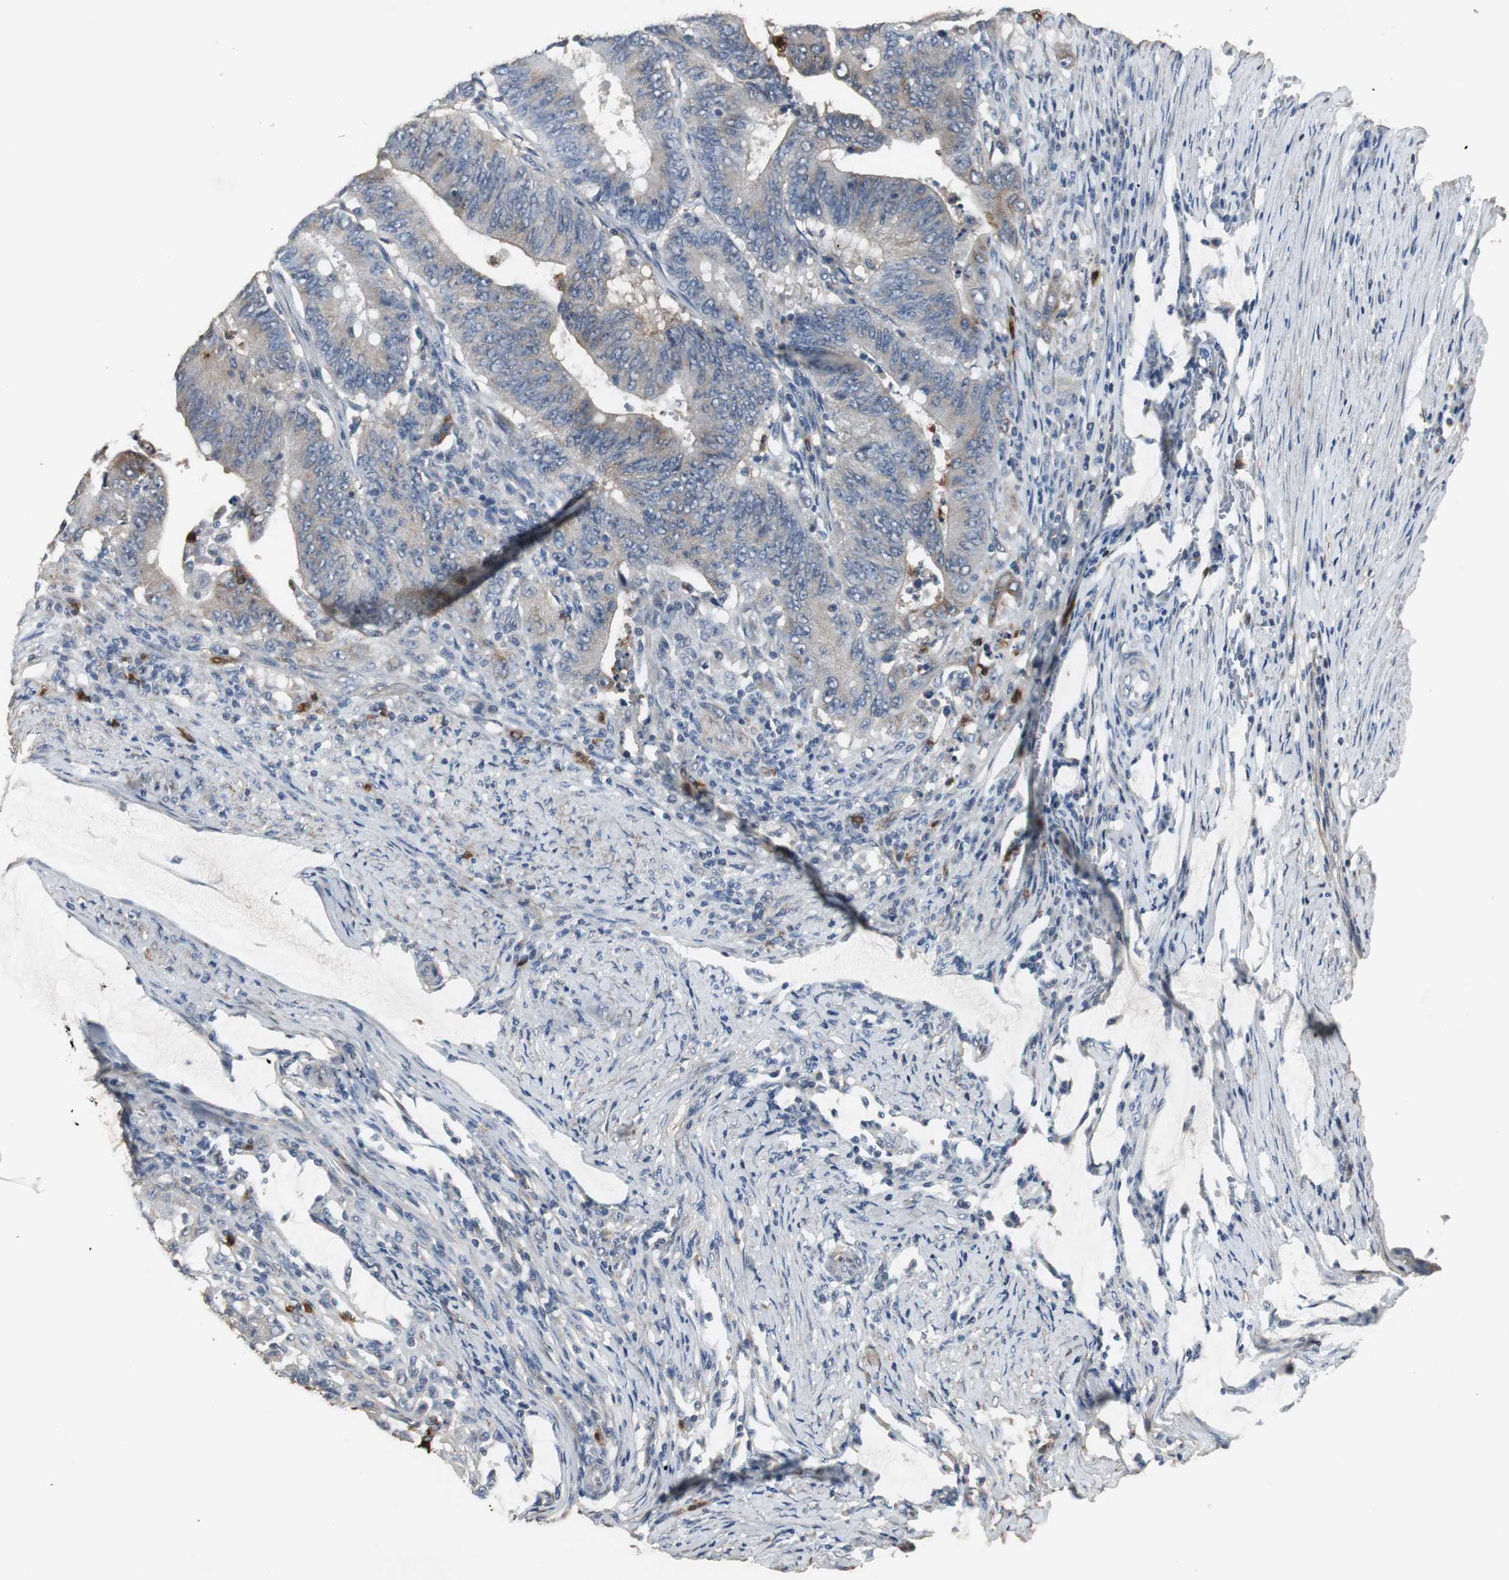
{"staining": {"intensity": "weak", "quantity": "25%-75%", "location": "cytoplasmic/membranous"}, "tissue": "colorectal cancer", "cell_type": "Tumor cells", "image_type": "cancer", "snomed": [{"axis": "morphology", "description": "Adenocarcinoma, NOS"}, {"axis": "topography", "description": "Colon"}], "caption": "A brown stain shows weak cytoplasmic/membranous expression of a protein in colorectal cancer (adenocarcinoma) tumor cells. (DAB IHC with brightfield microscopy, high magnification).", "gene": "JTB", "patient": {"sex": "male", "age": 45}}